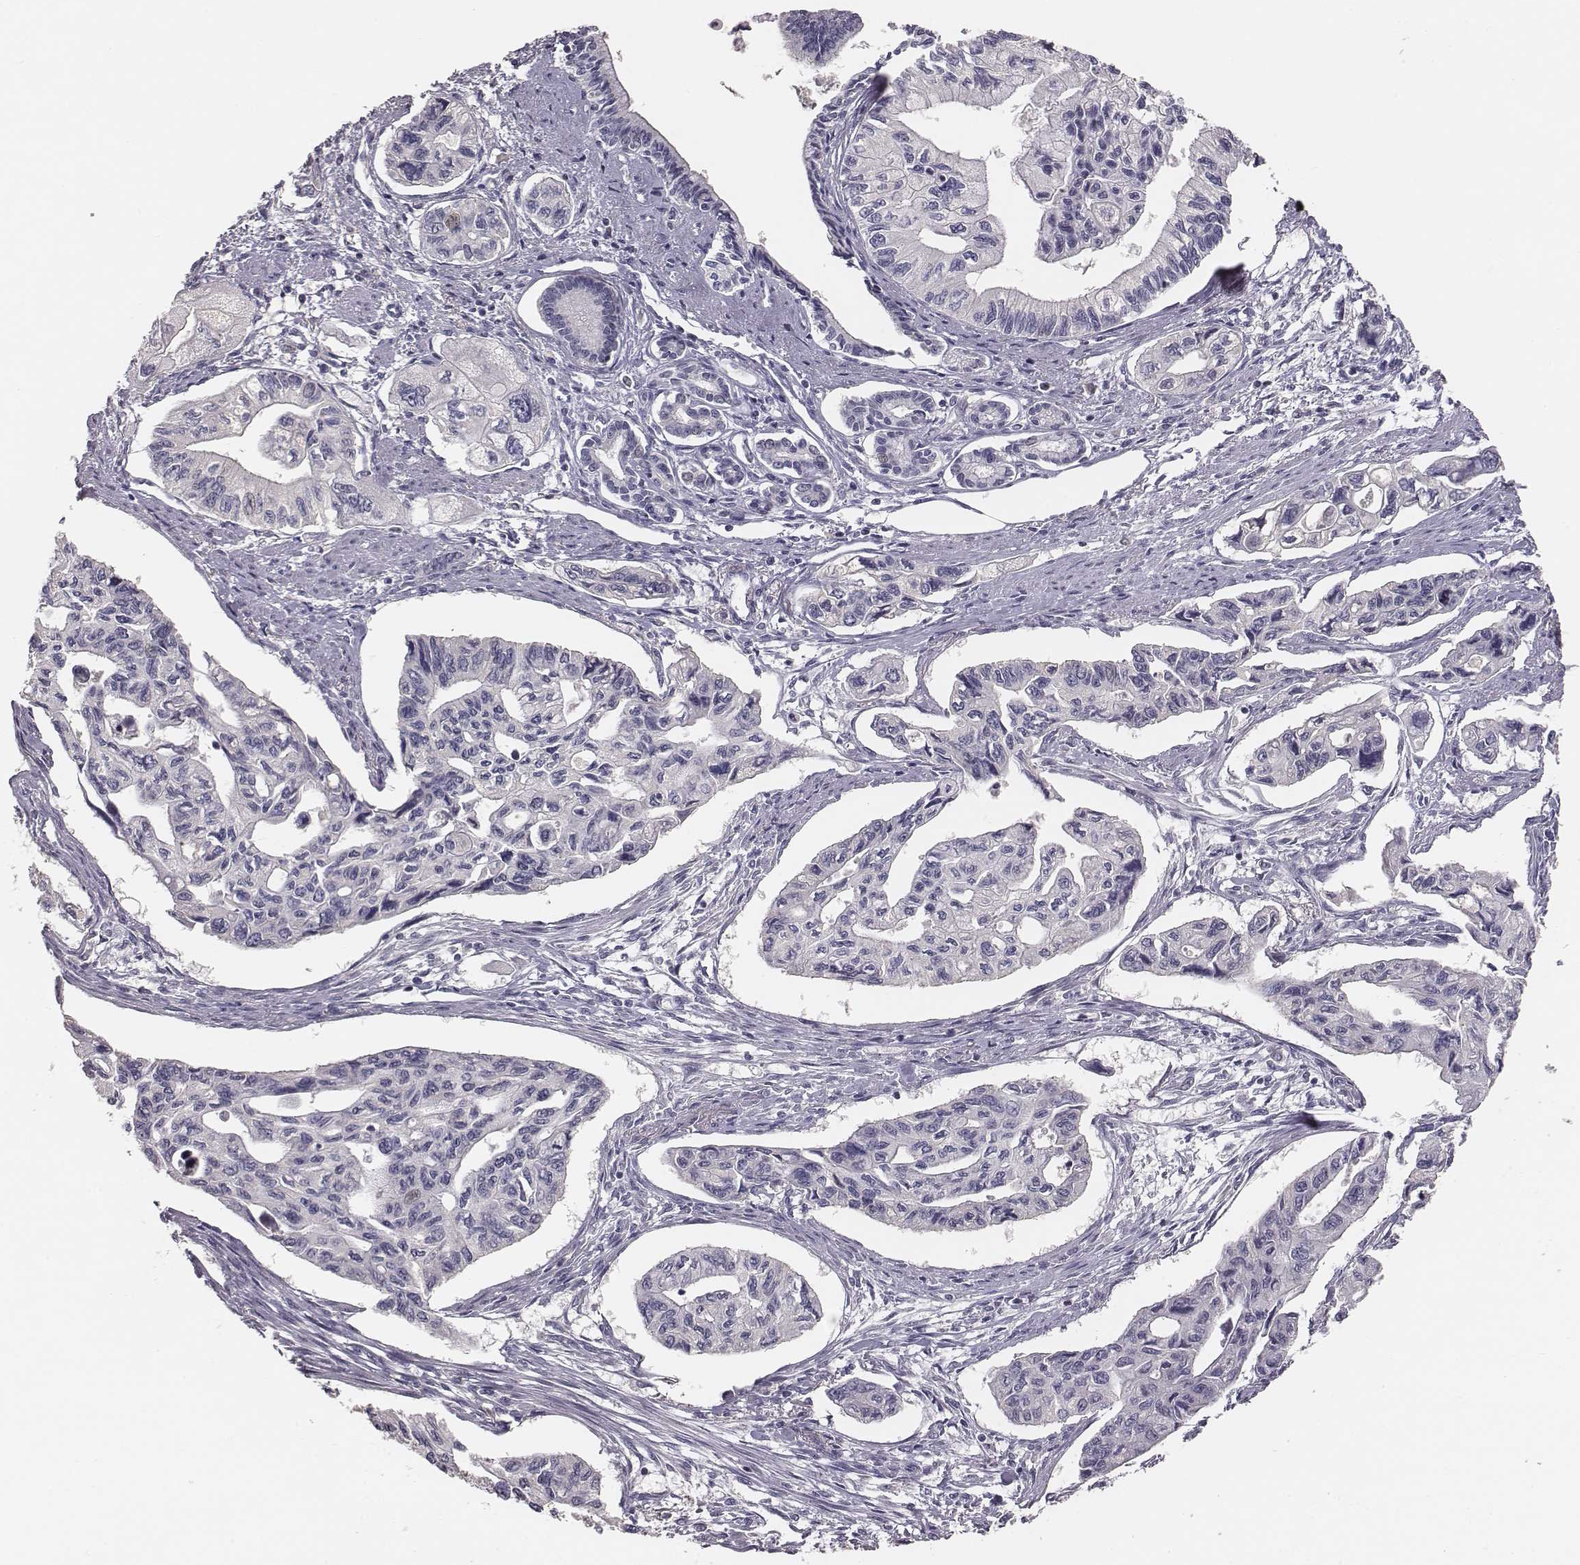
{"staining": {"intensity": "negative", "quantity": "none", "location": "none"}, "tissue": "pancreatic cancer", "cell_type": "Tumor cells", "image_type": "cancer", "snomed": [{"axis": "morphology", "description": "Adenocarcinoma, NOS"}, {"axis": "topography", "description": "Pancreas"}], "caption": "This is an immunohistochemistry (IHC) photomicrograph of human adenocarcinoma (pancreatic). There is no staining in tumor cells.", "gene": "NIFK", "patient": {"sex": "female", "age": 76}}